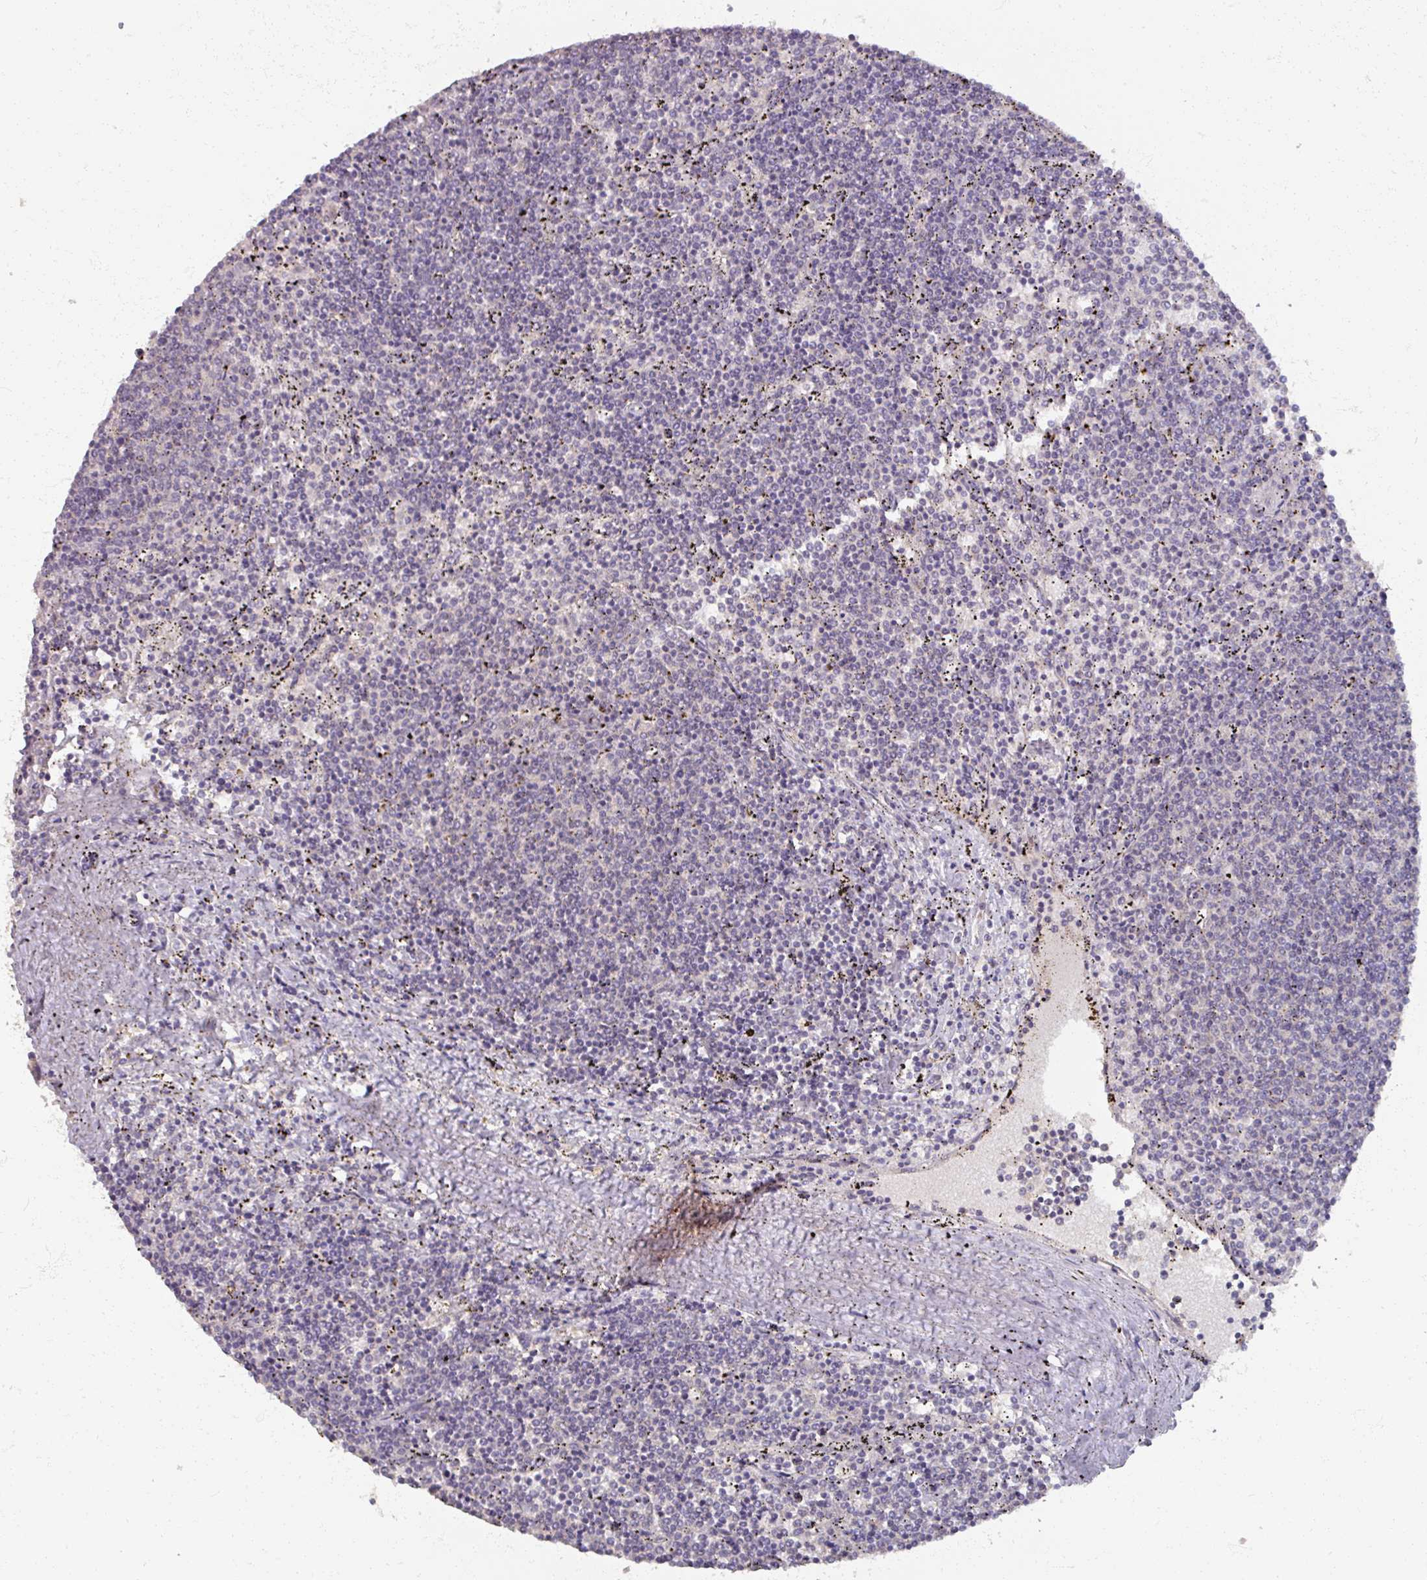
{"staining": {"intensity": "negative", "quantity": "none", "location": "none"}, "tissue": "lymphoma", "cell_type": "Tumor cells", "image_type": "cancer", "snomed": [{"axis": "morphology", "description": "Malignant lymphoma, non-Hodgkin's type, Low grade"}, {"axis": "topography", "description": "Spleen"}], "caption": "This micrograph is of malignant lymphoma, non-Hodgkin's type (low-grade) stained with IHC to label a protein in brown with the nuclei are counter-stained blue. There is no positivity in tumor cells.", "gene": "SOX11", "patient": {"sex": "female", "age": 50}}